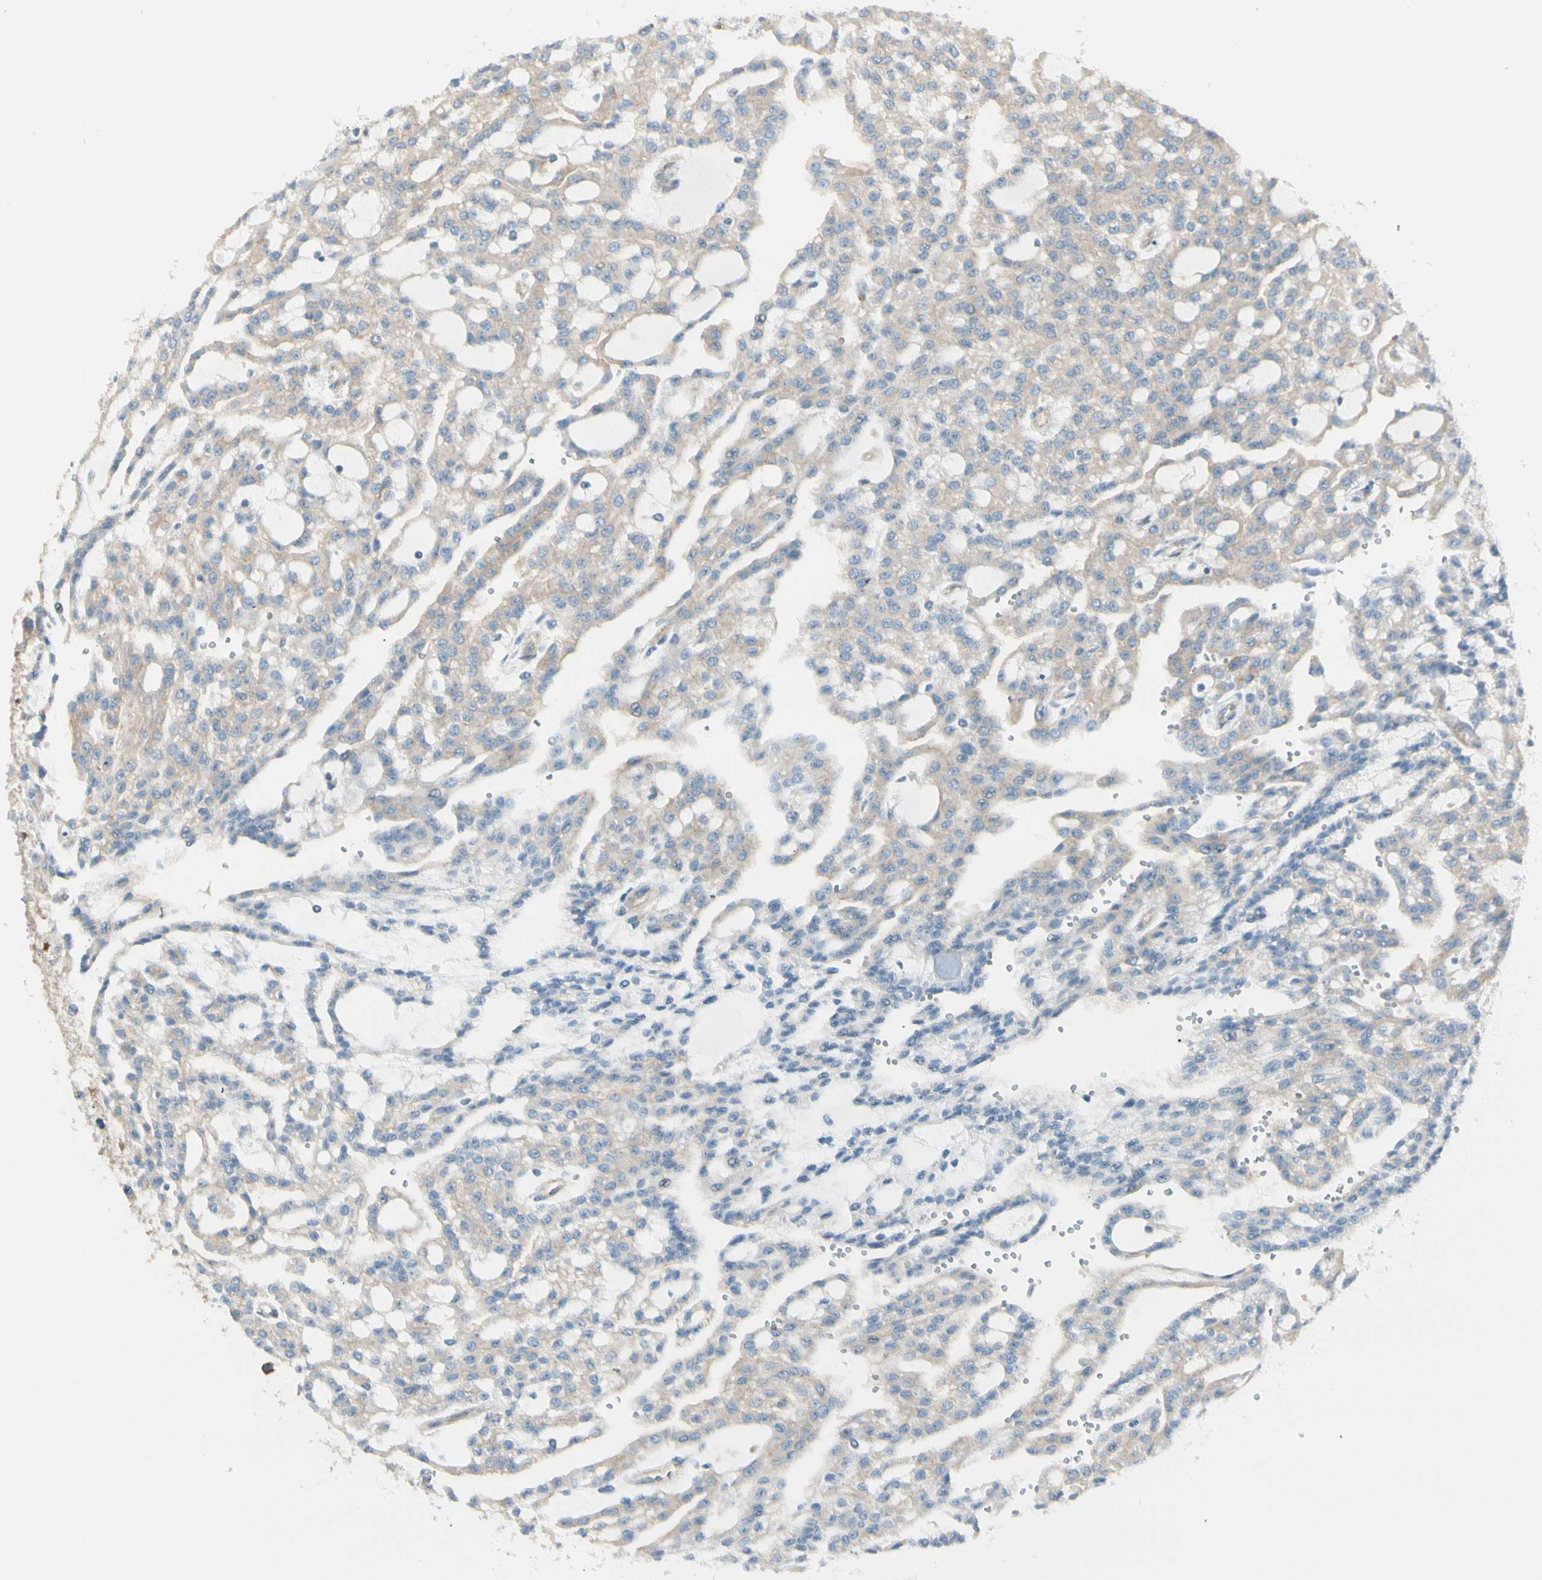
{"staining": {"intensity": "weak", "quantity": ">75%", "location": "cytoplasmic/membranous"}, "tissue": "renal cancer", "cell_type": "Tumor cells", "image_type": "cancer", "snomed": [{"axis": "morphology", "description": "Adenocarcinoma, NOS"}, {"axis": "topography", "description": "Kidney"}], "caption": "Renal cancer tissue demonstrates weak cytoplasmic/membranous positivity in approximately >75% of tumor cells, visualized by immunohistochemistry.", "gene": "AGFG1", "patient": {"sex": "male", "age": 63}}